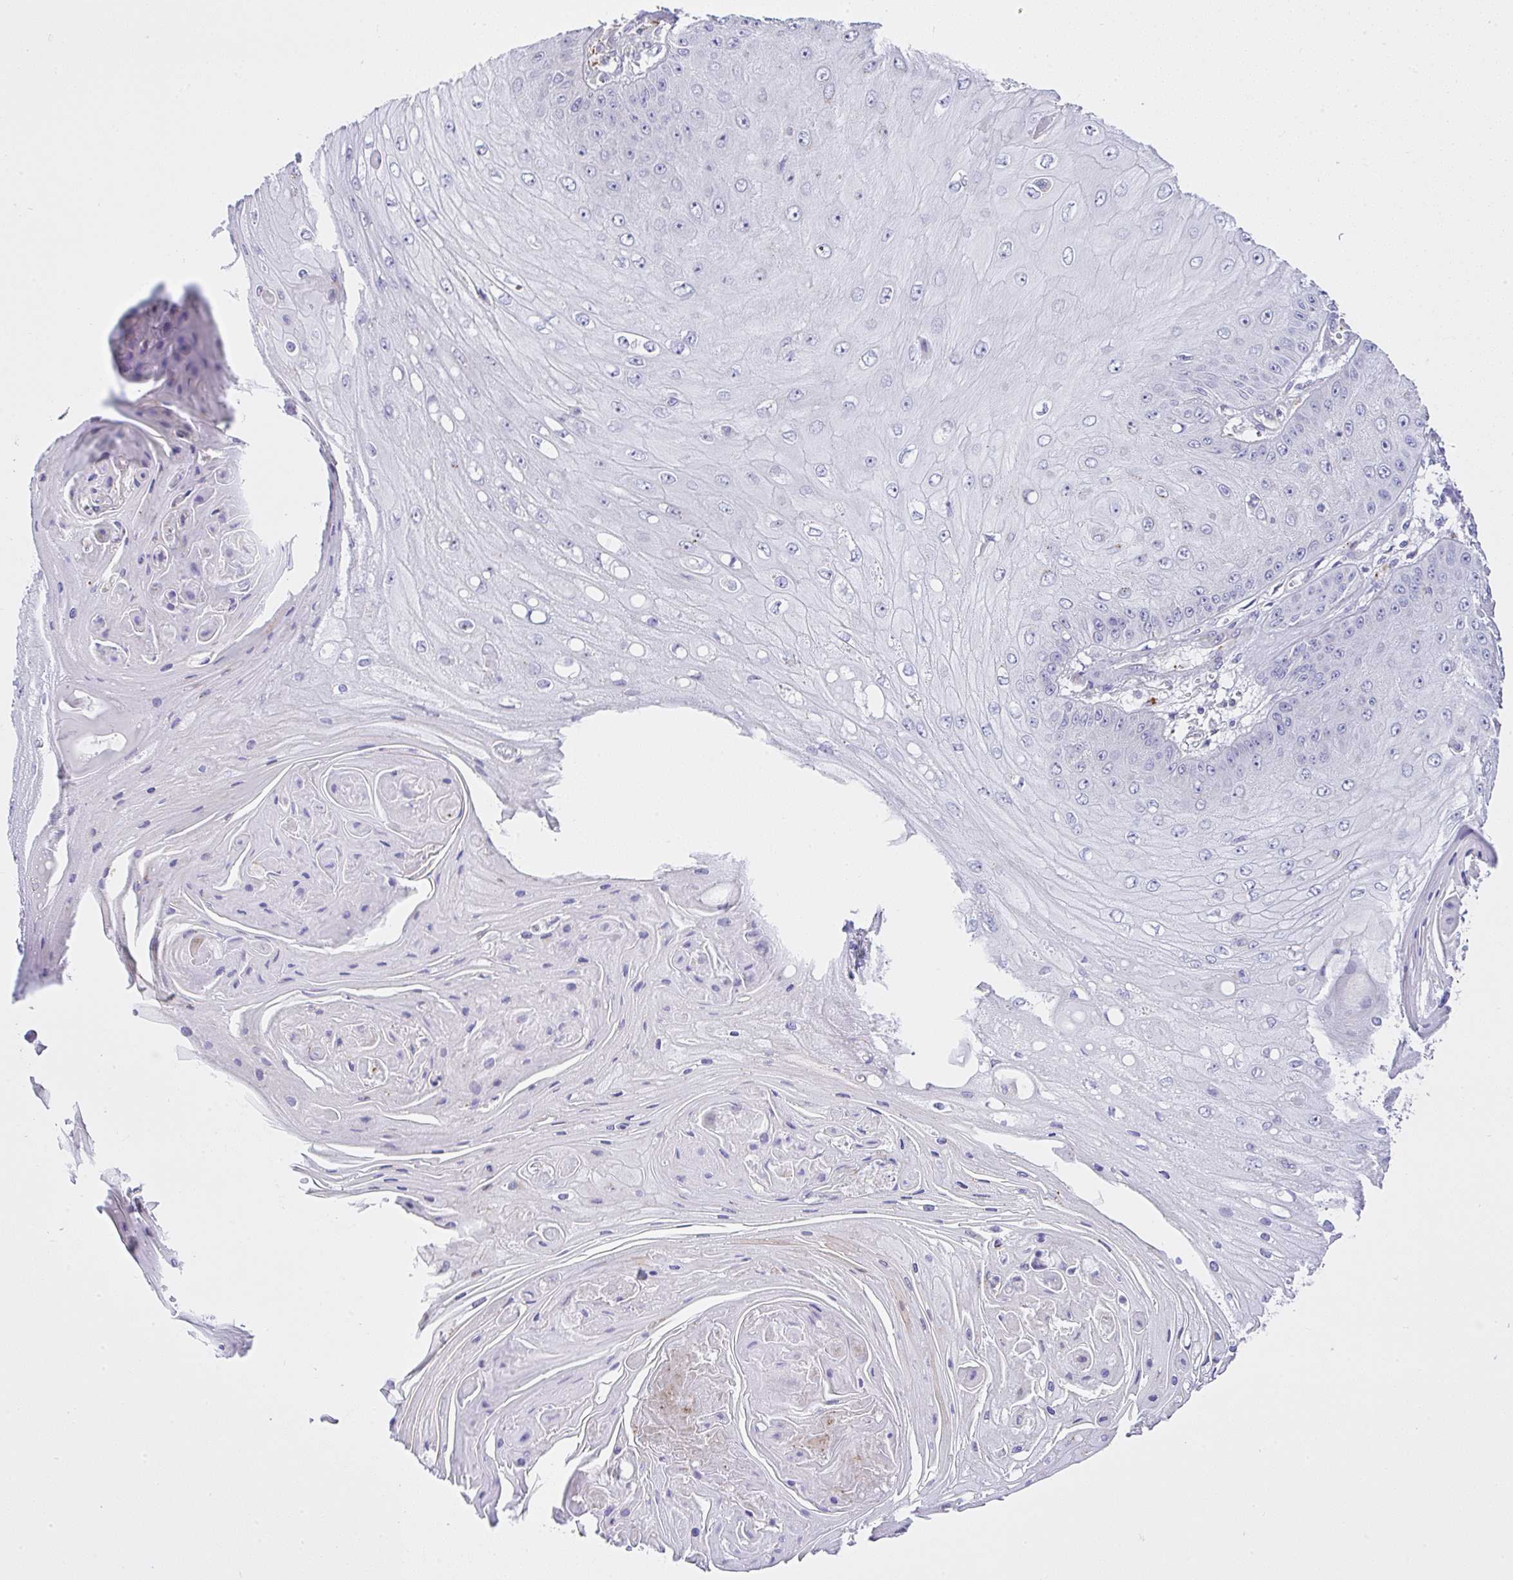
{"staining": {"intensity": "negative", "quantity": "none", "location": "none"}, "tissue": "skin cancer", "cell_type": "Tumor cells", "image_type": "cancer", "snomed": [{"axis": "morphology", "description": "Squamous cell carcinoma, NOS"}, {"axis": "topography", "description": "Skin"}], "caption": "High magnification brightfield microscopy of skin cancer stained with DAB (3,3'-diaminobenzidine) (brown) and counterstained with hematoxylin (blue): tumor cells show no significant staining.", "gene": "CCDC142", "patient": {"sex": "male", "age": 70}}